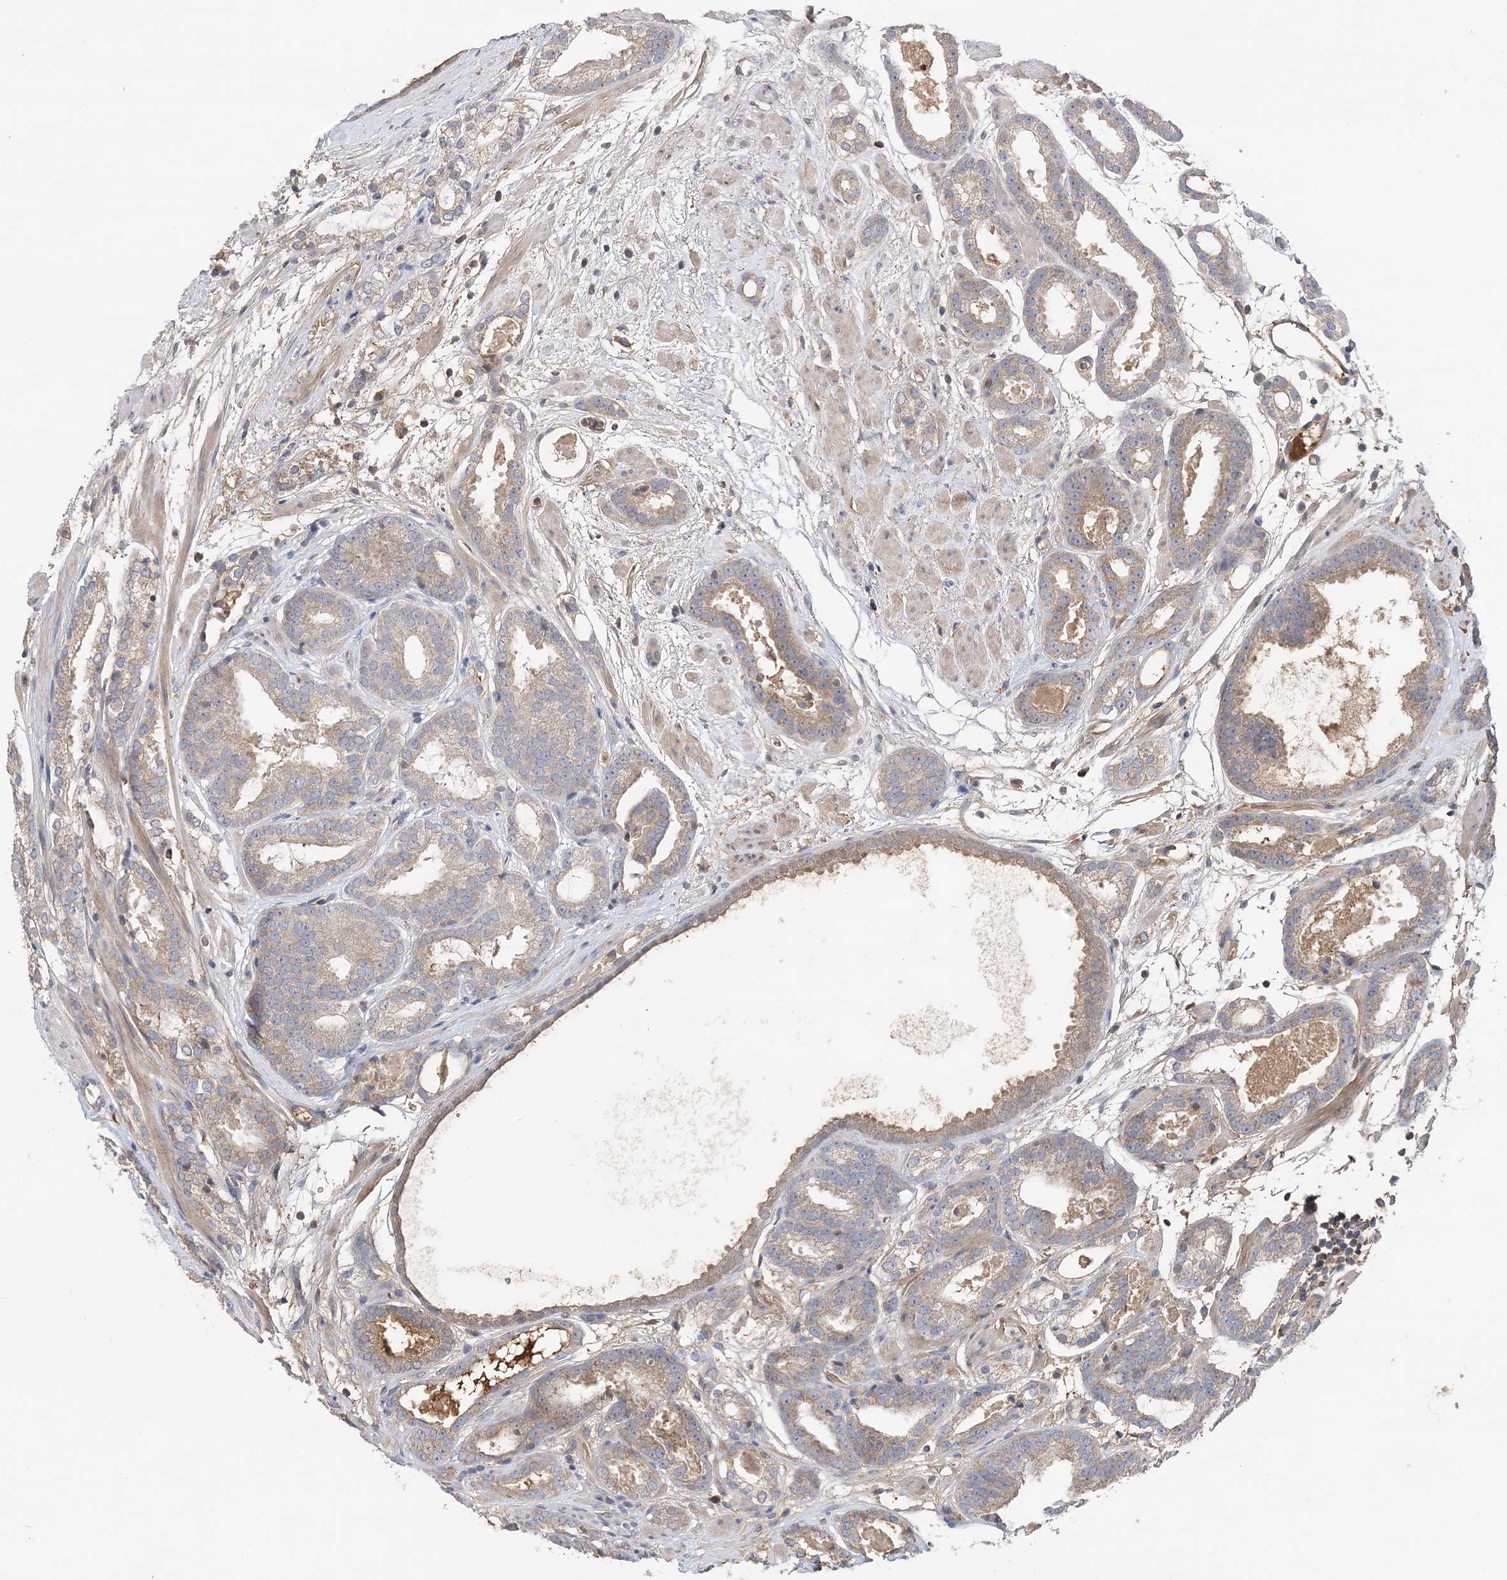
{"staining": {"intensity": "weak", "quantity": "25%-75%", "location": "cytoplasmic/membranous"}, "tissue": "prostate cancer", "cell_type": "Tumor cells", "image_type": "cancer", "snomed": [{"axis": "morphology", "description": "Adenocarcinoma, Low grade"}, {"axis": "topography", "description": "Prostate"}], "caption": "Prostate cancer stained for a protein (brown) shows weak cytoplasmic/membranous positive staining in approximately 25%-75% of tumor cells.", "gene": "SYCP3", "patient": {"sex": "male", "age": 69}}